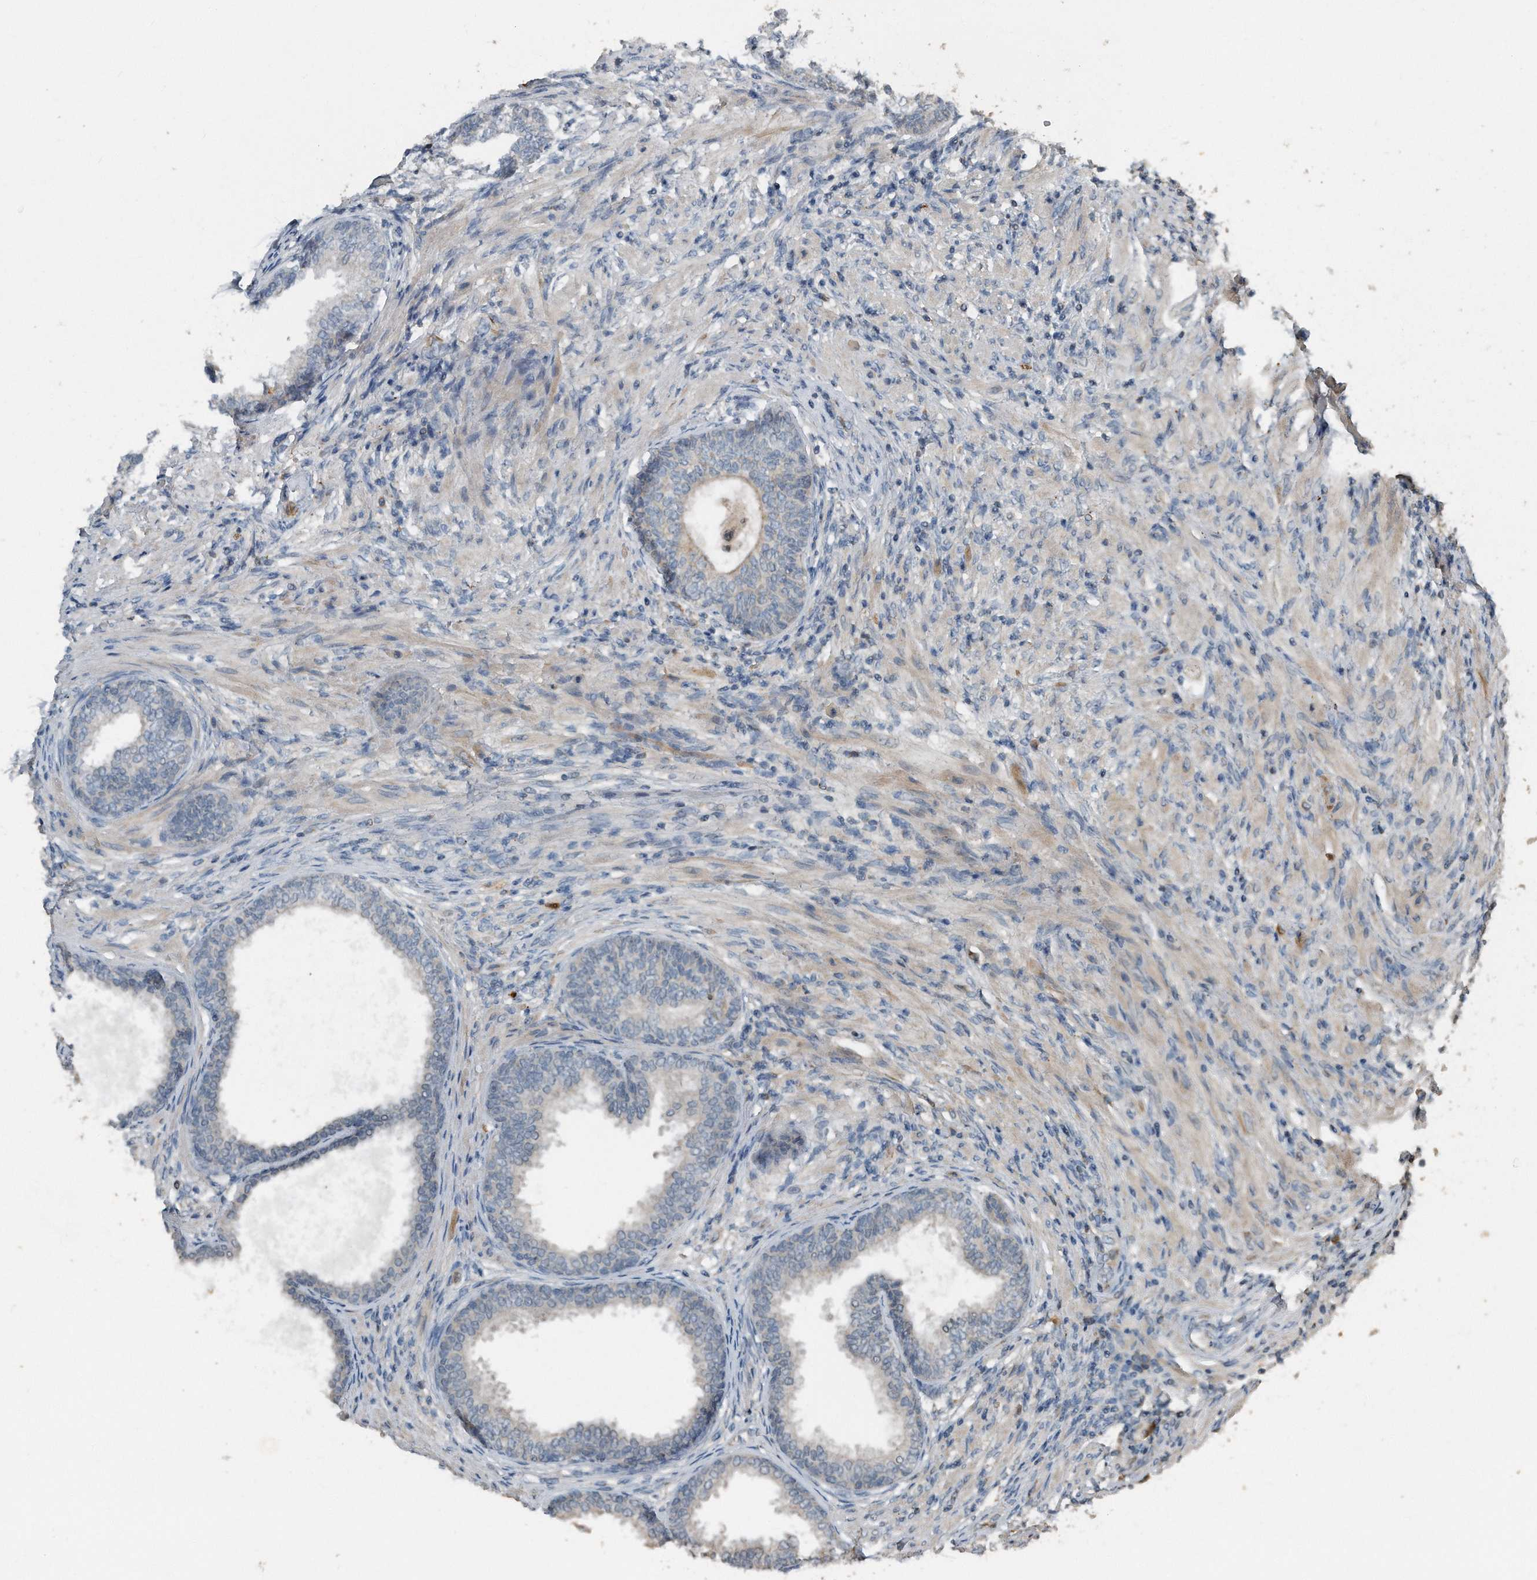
{"staining": {"intensity": "weak", "quantity": "<25%", "location": "cytoplasmic/membranous"}, "tissue": "prostate", "cell_type": "Glandular cells", "image_type": "normal", "snomed": [{"axis": "morphology", "description": "Normal tissue, NOS"}, {"axis": "topography", "description": "Prostate"}], "caption": "Protein analysis of normal prostate shows no significant positivity in glandular cells. Nuclei are stained in blue.", "gene": "C9", "patient": {"sex": "male", "age": 76}}